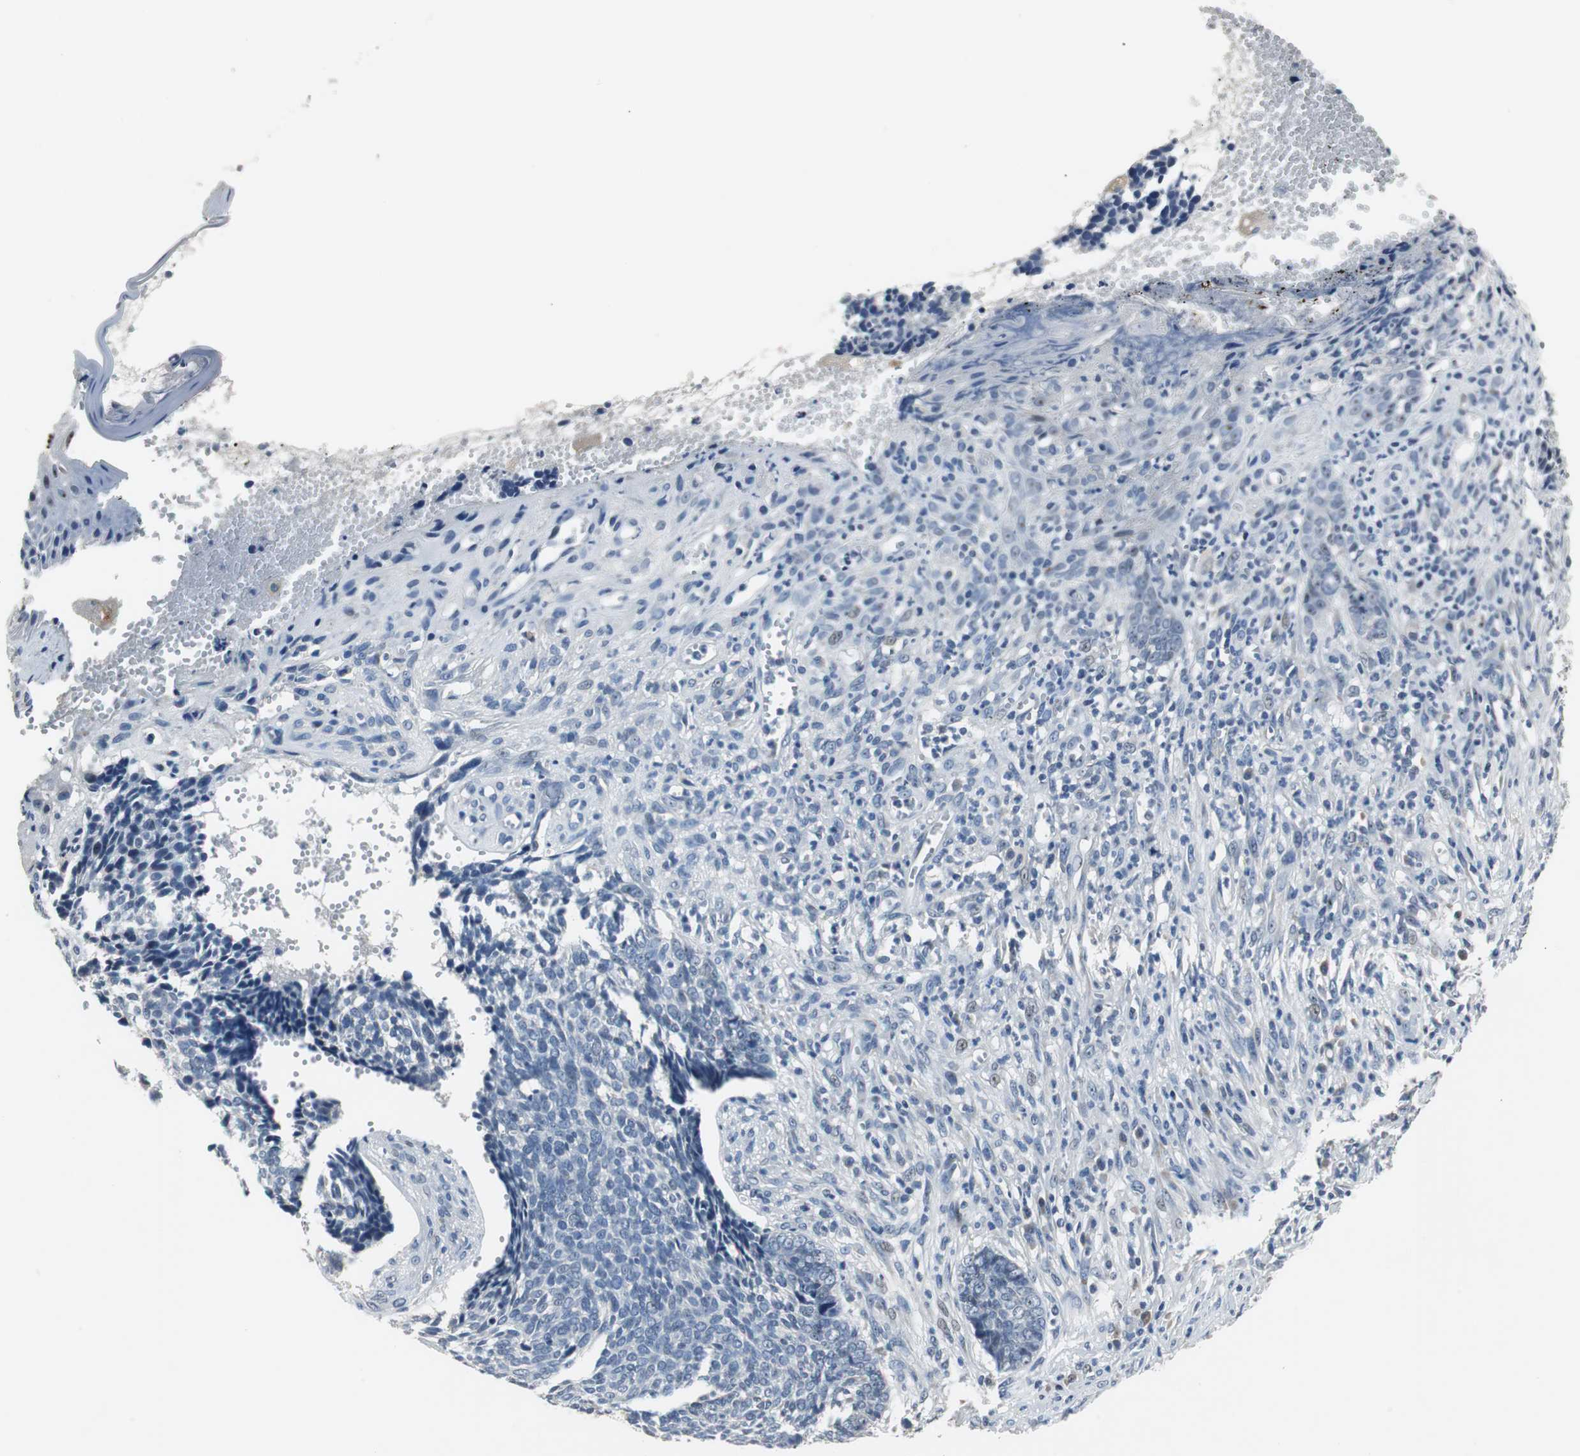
{"staining": {"intensity": "negative", "quantity": "none", "location": "none"}, "tissue": "skin cancer", "cell_type": "Tumor cells", "image_type": "cancer", "snomed": [{"axis": "morphology", "description": "Basal cell carcinoma"}, {"axis": "topography", "description": "Skin"}], "caption": "Histopathology image shows no protein expression in tumor cells of skin cancer (basal cell carcinoma) tissue.", "gene": "PCYT1B", "patient": {"sex": "male", "age": 84}}